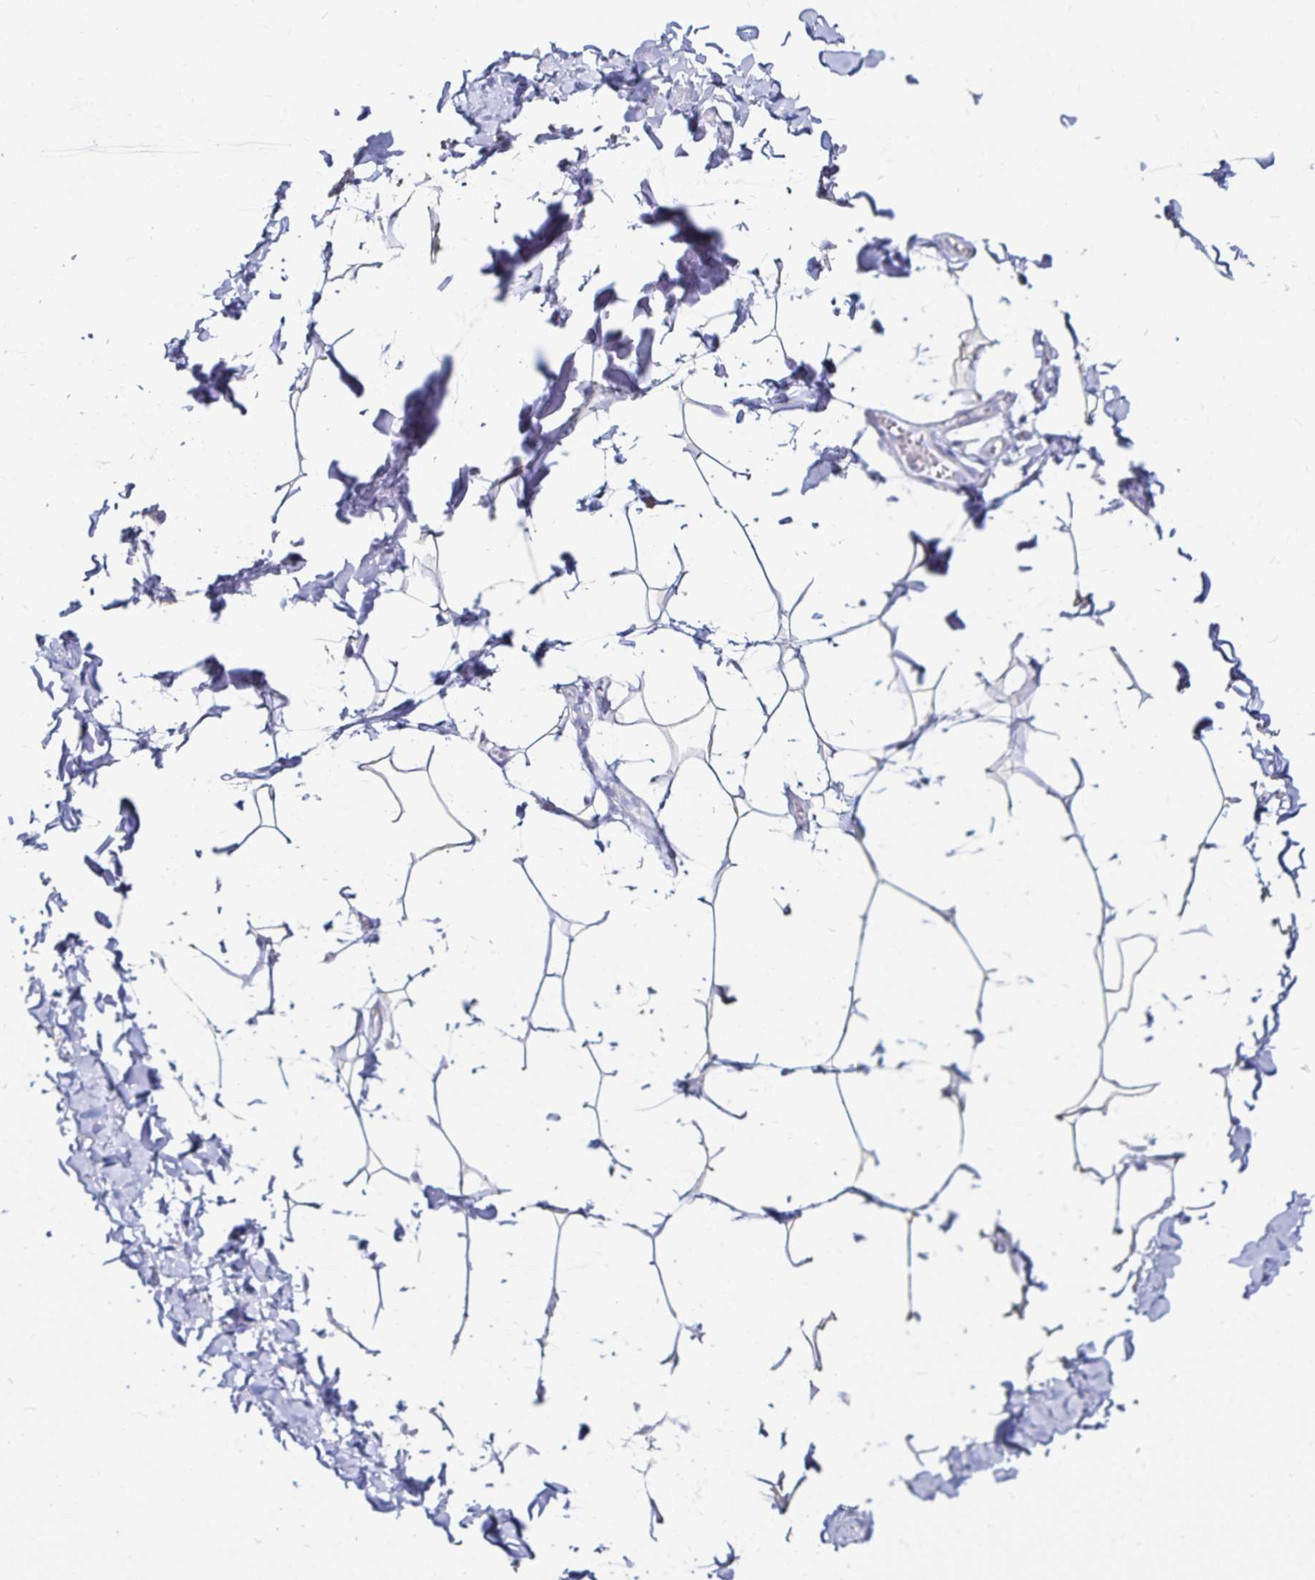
{"staining": {"intensity": "negative", "quantity": "none", "location": "none"}, "tissue": "adipose tissue", "cell_type": "Adipocytes", "image_type": "normal", "snomed": [{"axis": "morphology", "description": "Normal tissue, NOS"}, {"axis": "topography", "description": "Soft tissue"}, {"axis": "topography", "description": "Adipose tissue"}, {"axis": "topography", "description": "Vascular tissue"}, {"axis": "topography", "description": "Peripheral nerve tissue"}], "caption": "Immunohistochemistry (IHC) micrograph of benign adipose tissue: adipose tissue stained with DAB (3,3'-diaminobenzidine) shows no significant protein staining in adipocytes.", "gene": "TNIP1", "patient": {"sex": "male", "age": 29}}